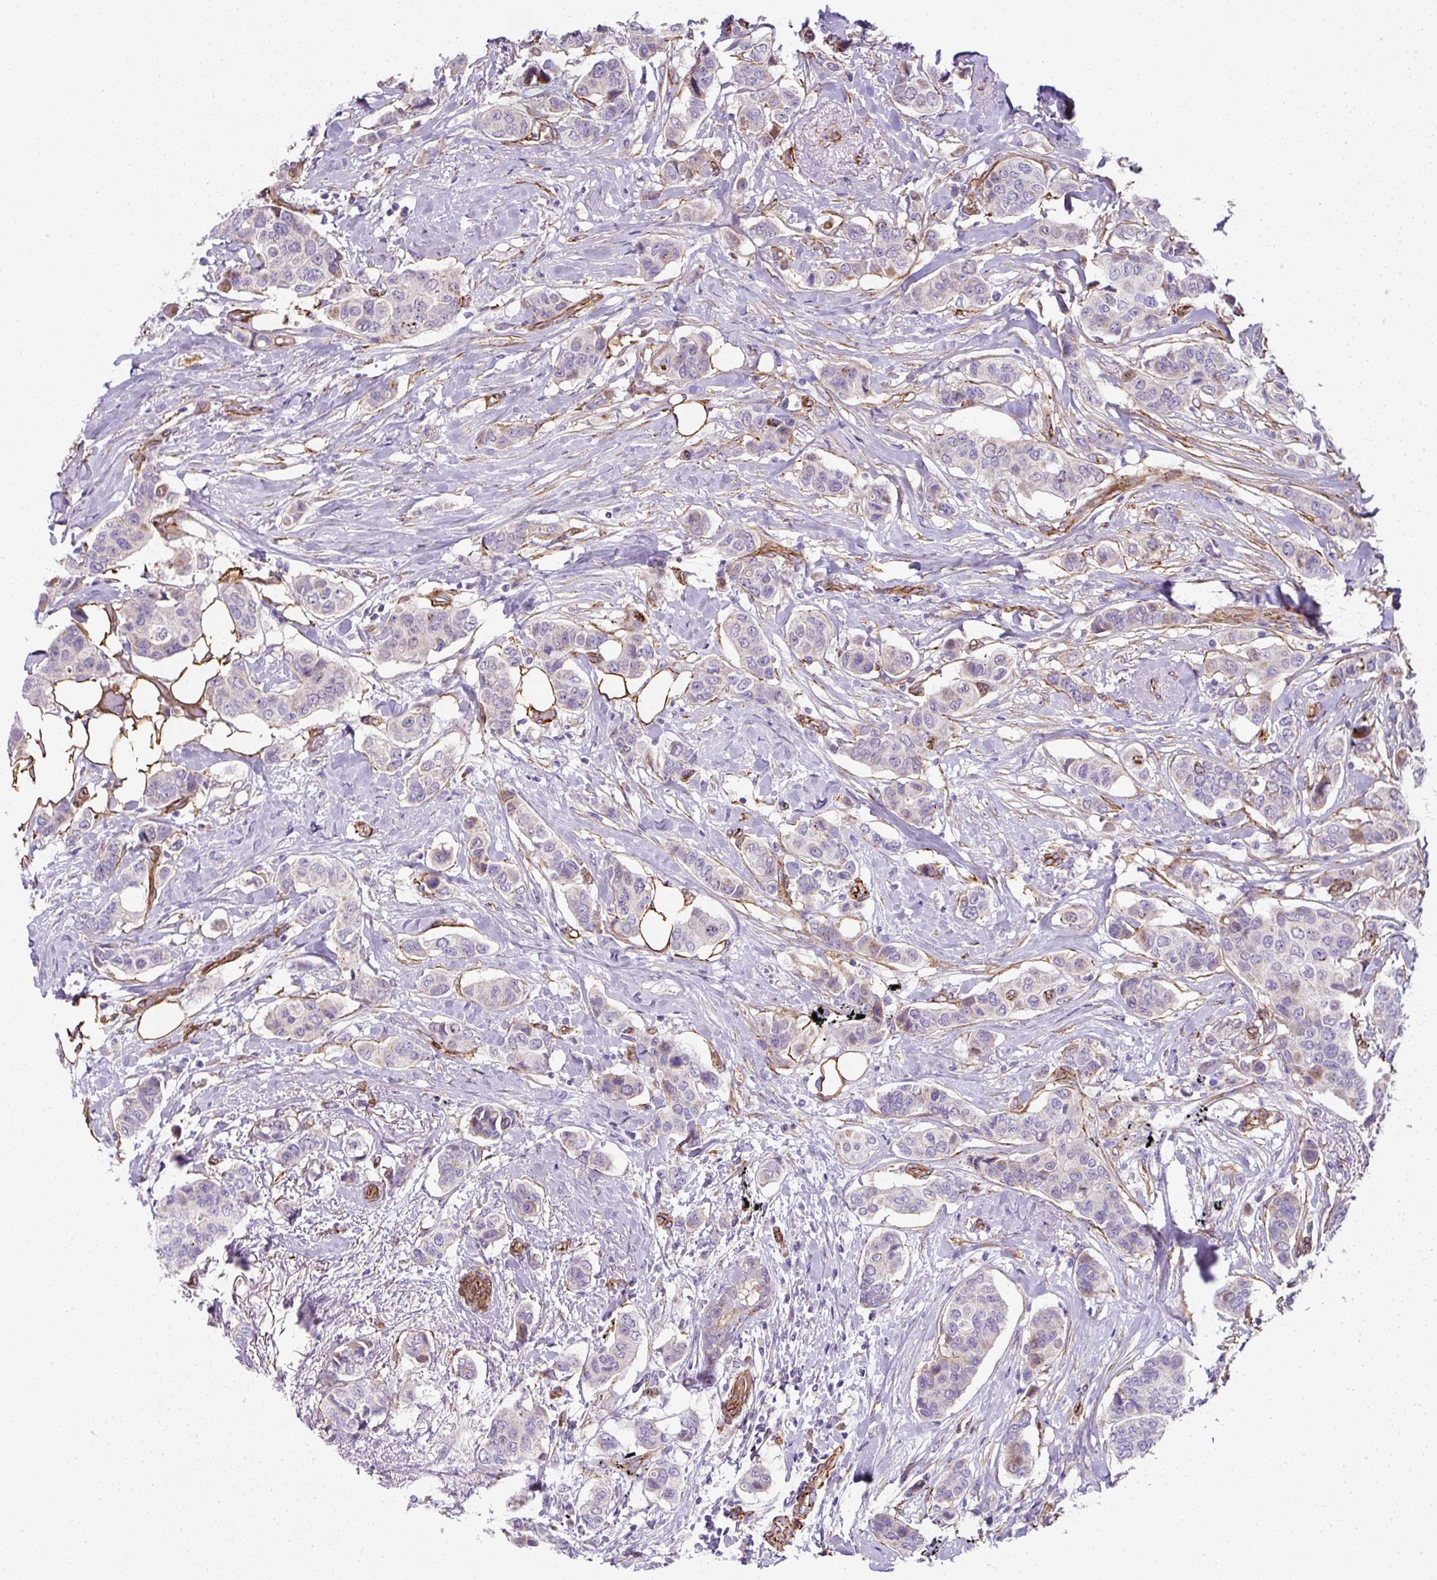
{"staining": {"intensity": "negative", "quantity": "none", "location": "none"}, "tissue": "breast cancer", "cell_type": "Tumor cells", "image_type": "cancer", "snomed": [{"axis": "morphology", "description": "Lobular carcinoma"}, {"axis": "topography", "description": "Breast"}], "caption": "Tumor cells are negative for brown protein staining in breast lobular carcinoma. (Brightfield microscopy of DAB (3,3'-diaminobenzidine) immunohistochemistry (IHC) at high magnification).", "gene": "ANKUB1", "patient": {"sex": "female", "age": 51}}